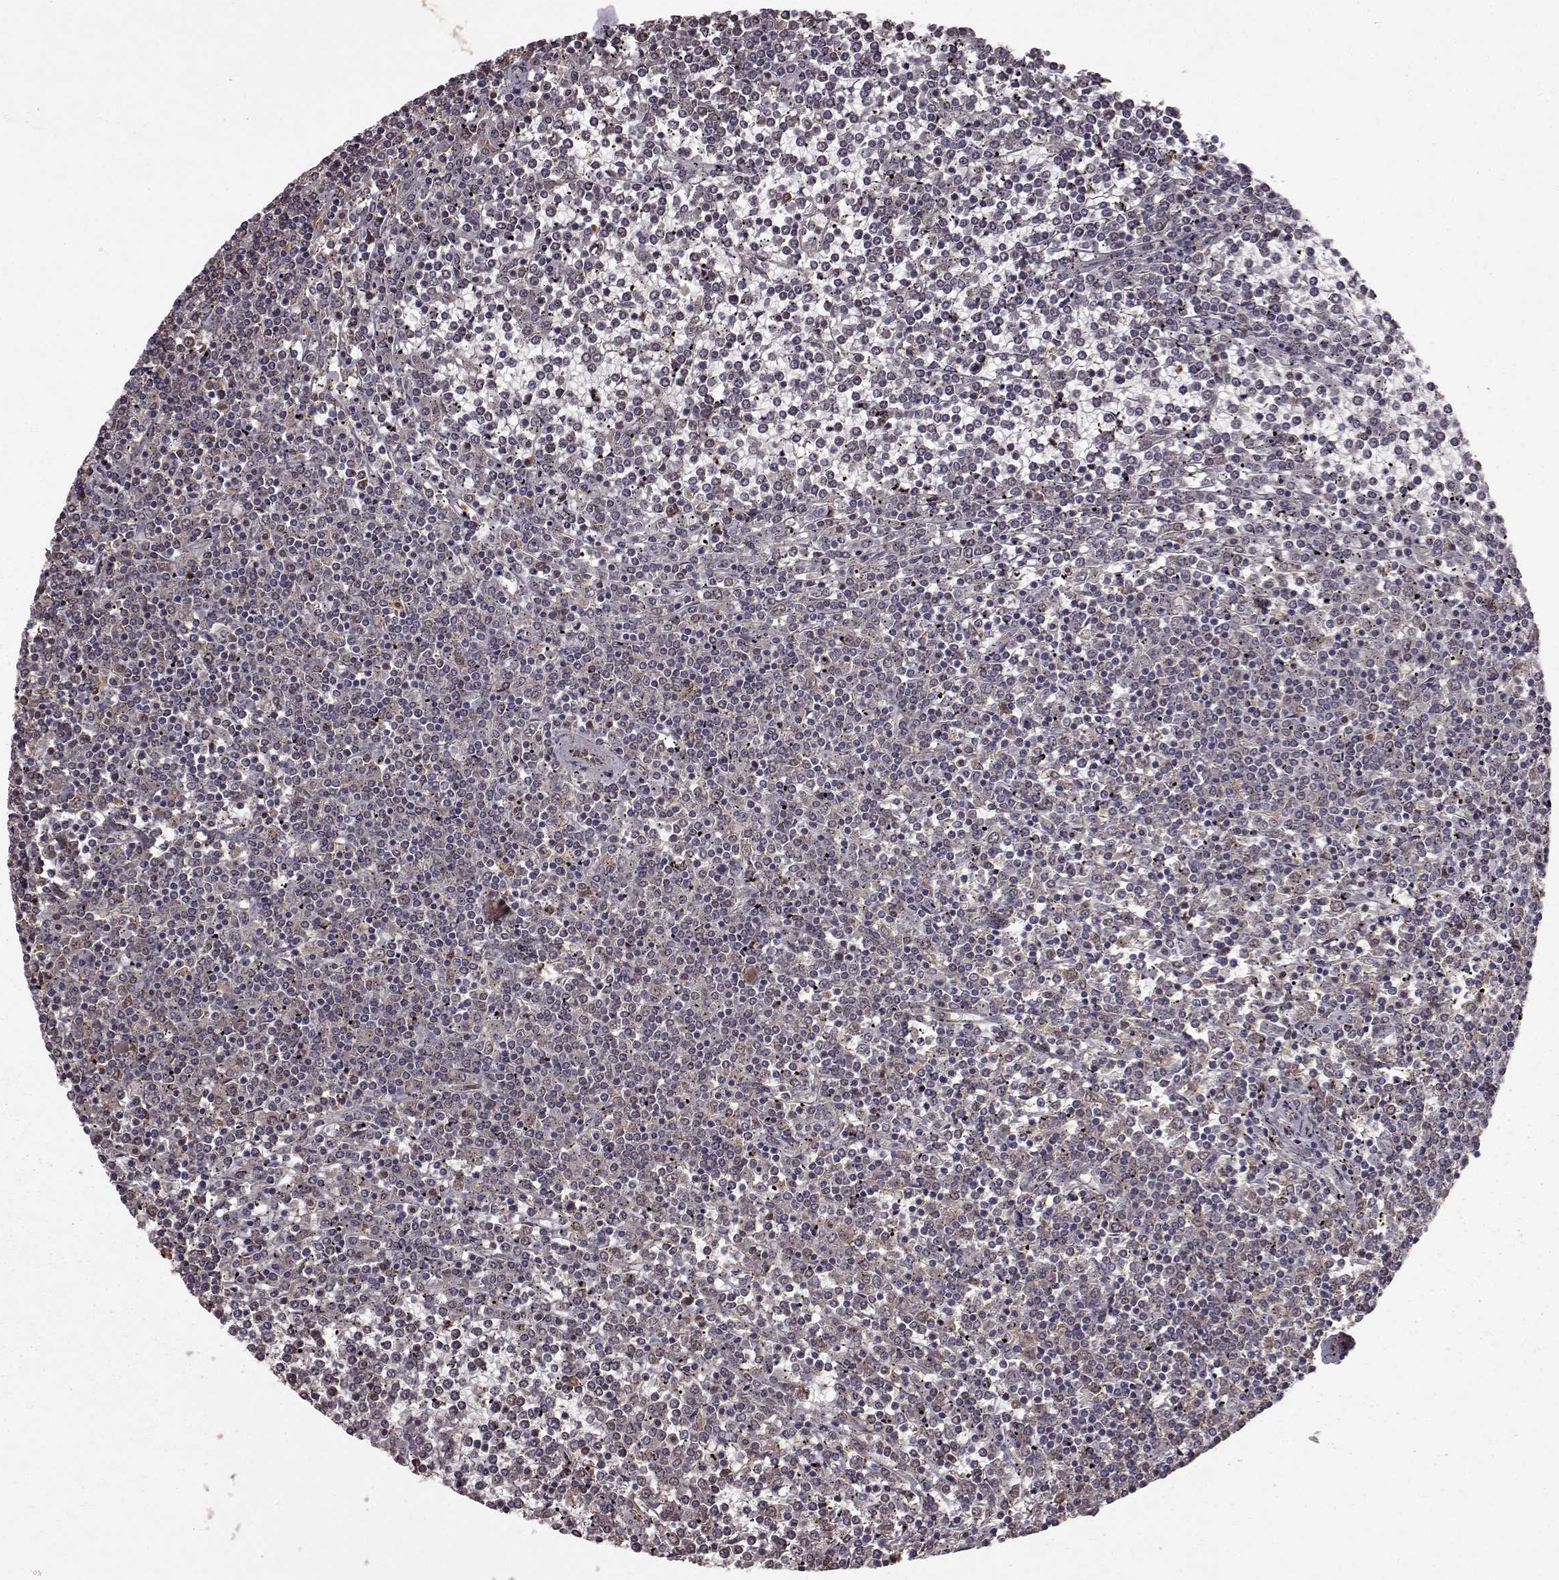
{"staining": {"intensity": "negative", "quantity": "none", "location": "none"}, "tissue": "lymphoma", "cell_type": "Tumor cells", "image_type": "cancer", "snomed": [{"axis": "morphology", "description": "Malignant lymphoma, non-Hodgkin's type, Low grade"}, {"axis": "topography", "description": "Spleen"}], "caption": "Lymphoma was stained to show a protein in brown. There is no significant positivity in tumor cells.", "gene": "NME1-NME2", "patient": {"sex": "female", "age": 19}}